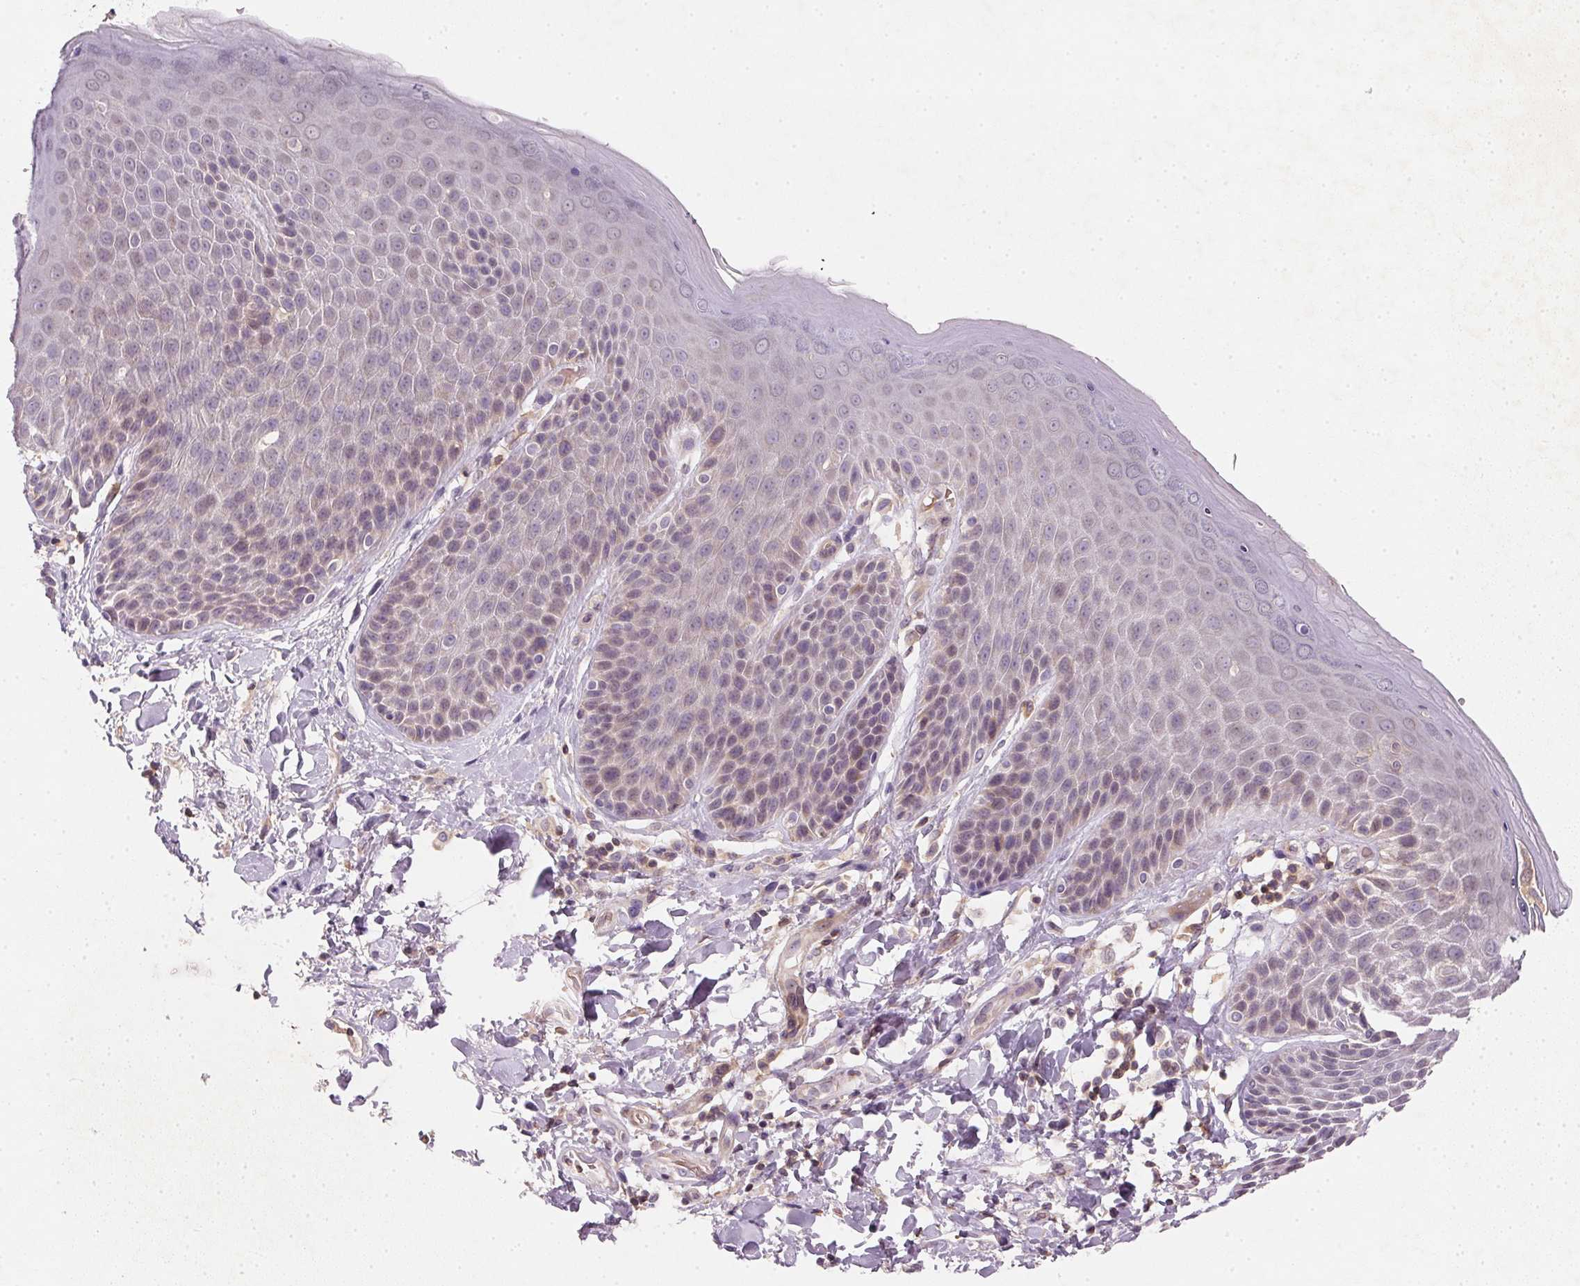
{"staining": {"intensity": "moderate", "quantity": "<25%", "location": "cytoplasmic/membranous"}, "tissue": "skin", "cell_type": "Epidermal cells", "image_type": "normal", "snomed": [{"axis": "morphology", "description": "Normal tissue, NOS"}, {"axis": "topography", "description": "Anal"}, {"axis": "topography", "description": "Peripheral nerve tissue"}], "caption": "Protein staining by immunohistochemistry exhibits moderate cytoplasmic/membranous staining in about <25% of epidermal cells in normal skin. (brown staining indicates protein expression, while blue staining denotes nuclei).", "gene": "KCNK15", "patient": {"sex": "male", "age": 51}}